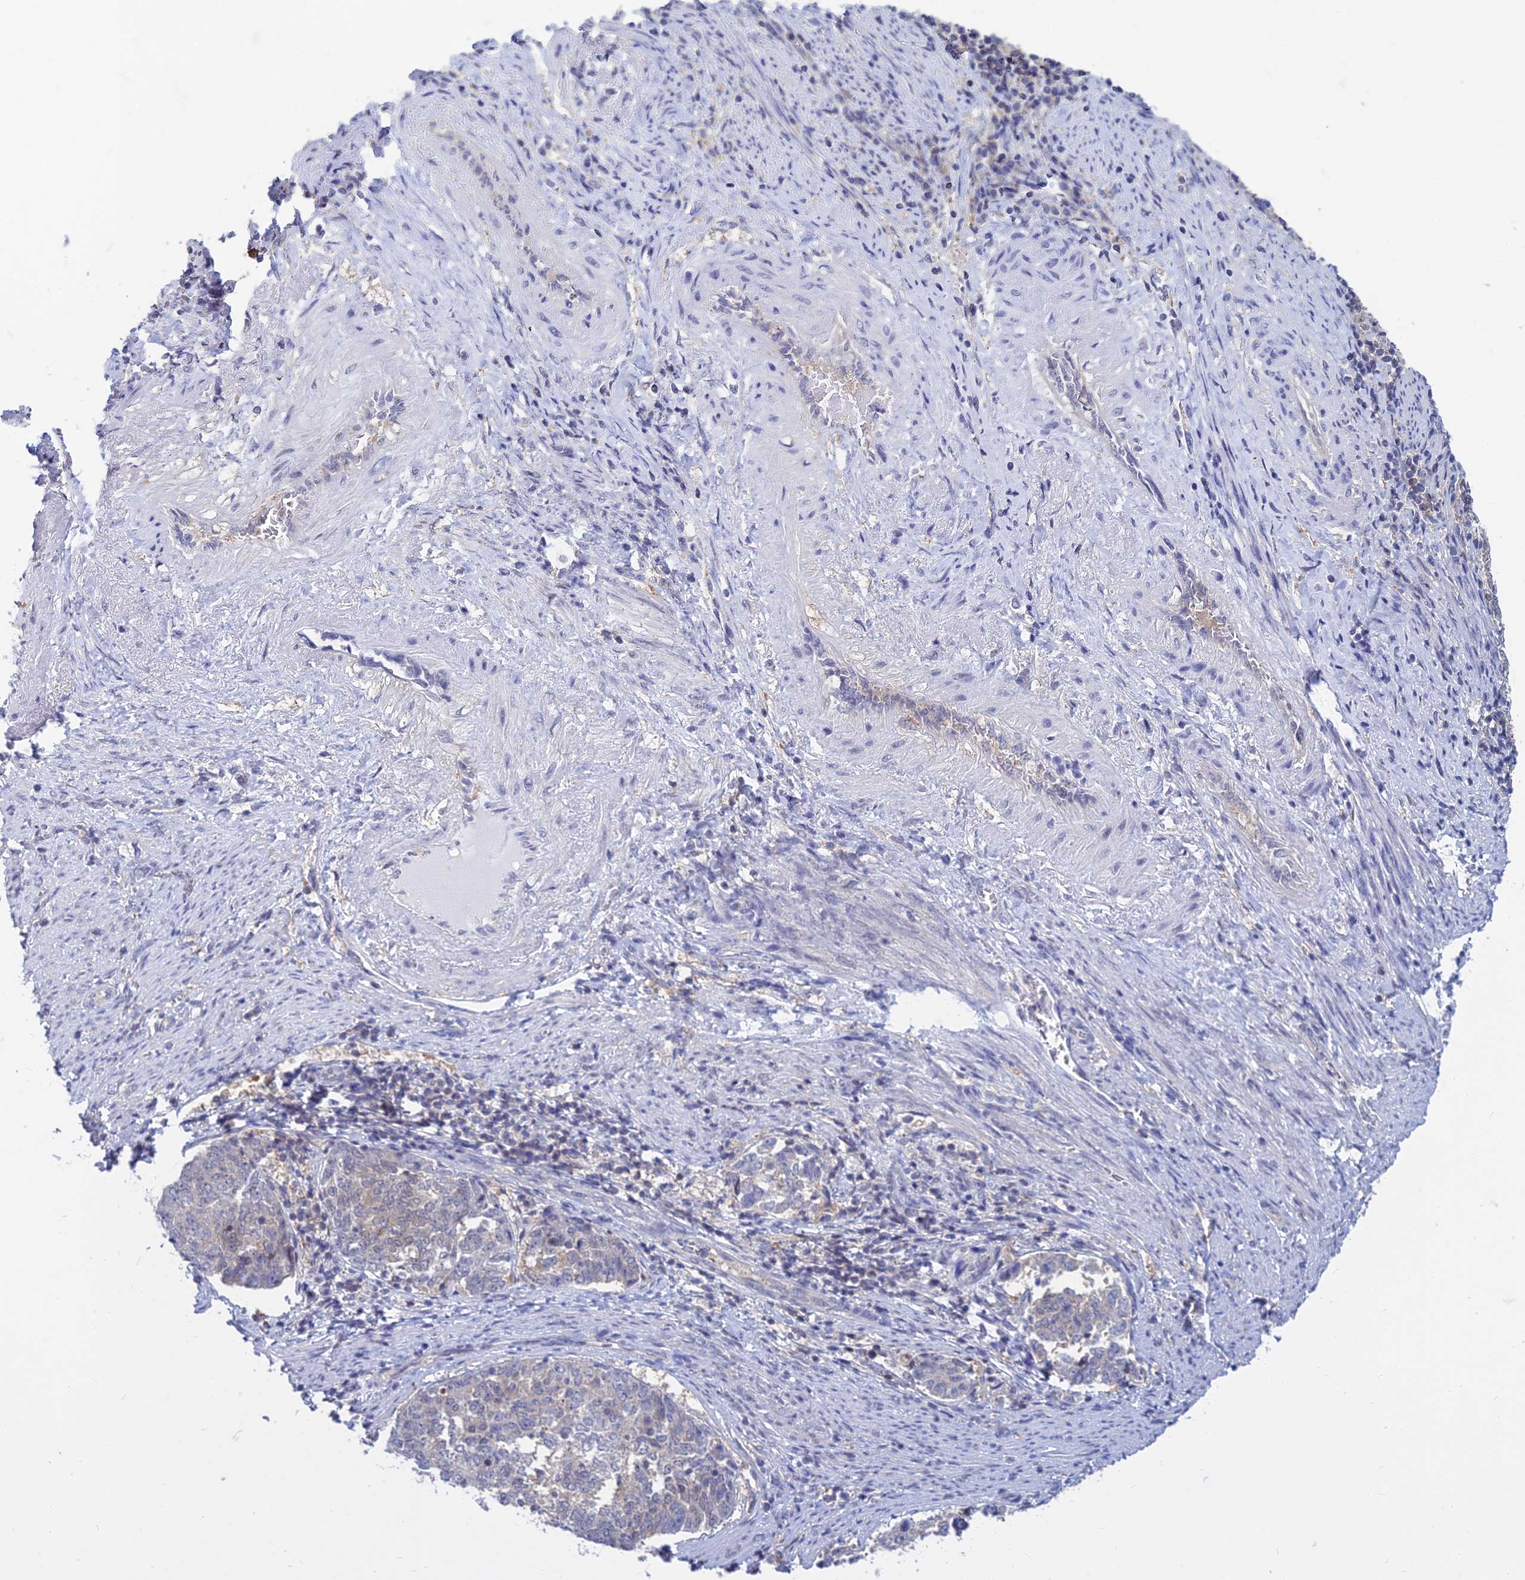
{"staining": {"intensity": "weak", "quantity": "<25%", "location": "cytoplasmic/membranous"}, "tissue": "endometrial cancer", "cell_type": "Tumor cells", "image_type": "cancer", "snomed": [{"axis": "morphology", "description": "Adenocarcinoma, NOS"}, {"axis": "topography", "description": "Endometrium"}], "caption": "Immunohistochemical staining of endometrial cancer shows no significant expression in tumor cells. (Brightfield microscopy of DAB (3,3'-diaminobenzidine) immunohistochemistry at high magnification).", "gene": "B3GALT4", "patient": {"sex": "female", "age": 80}}